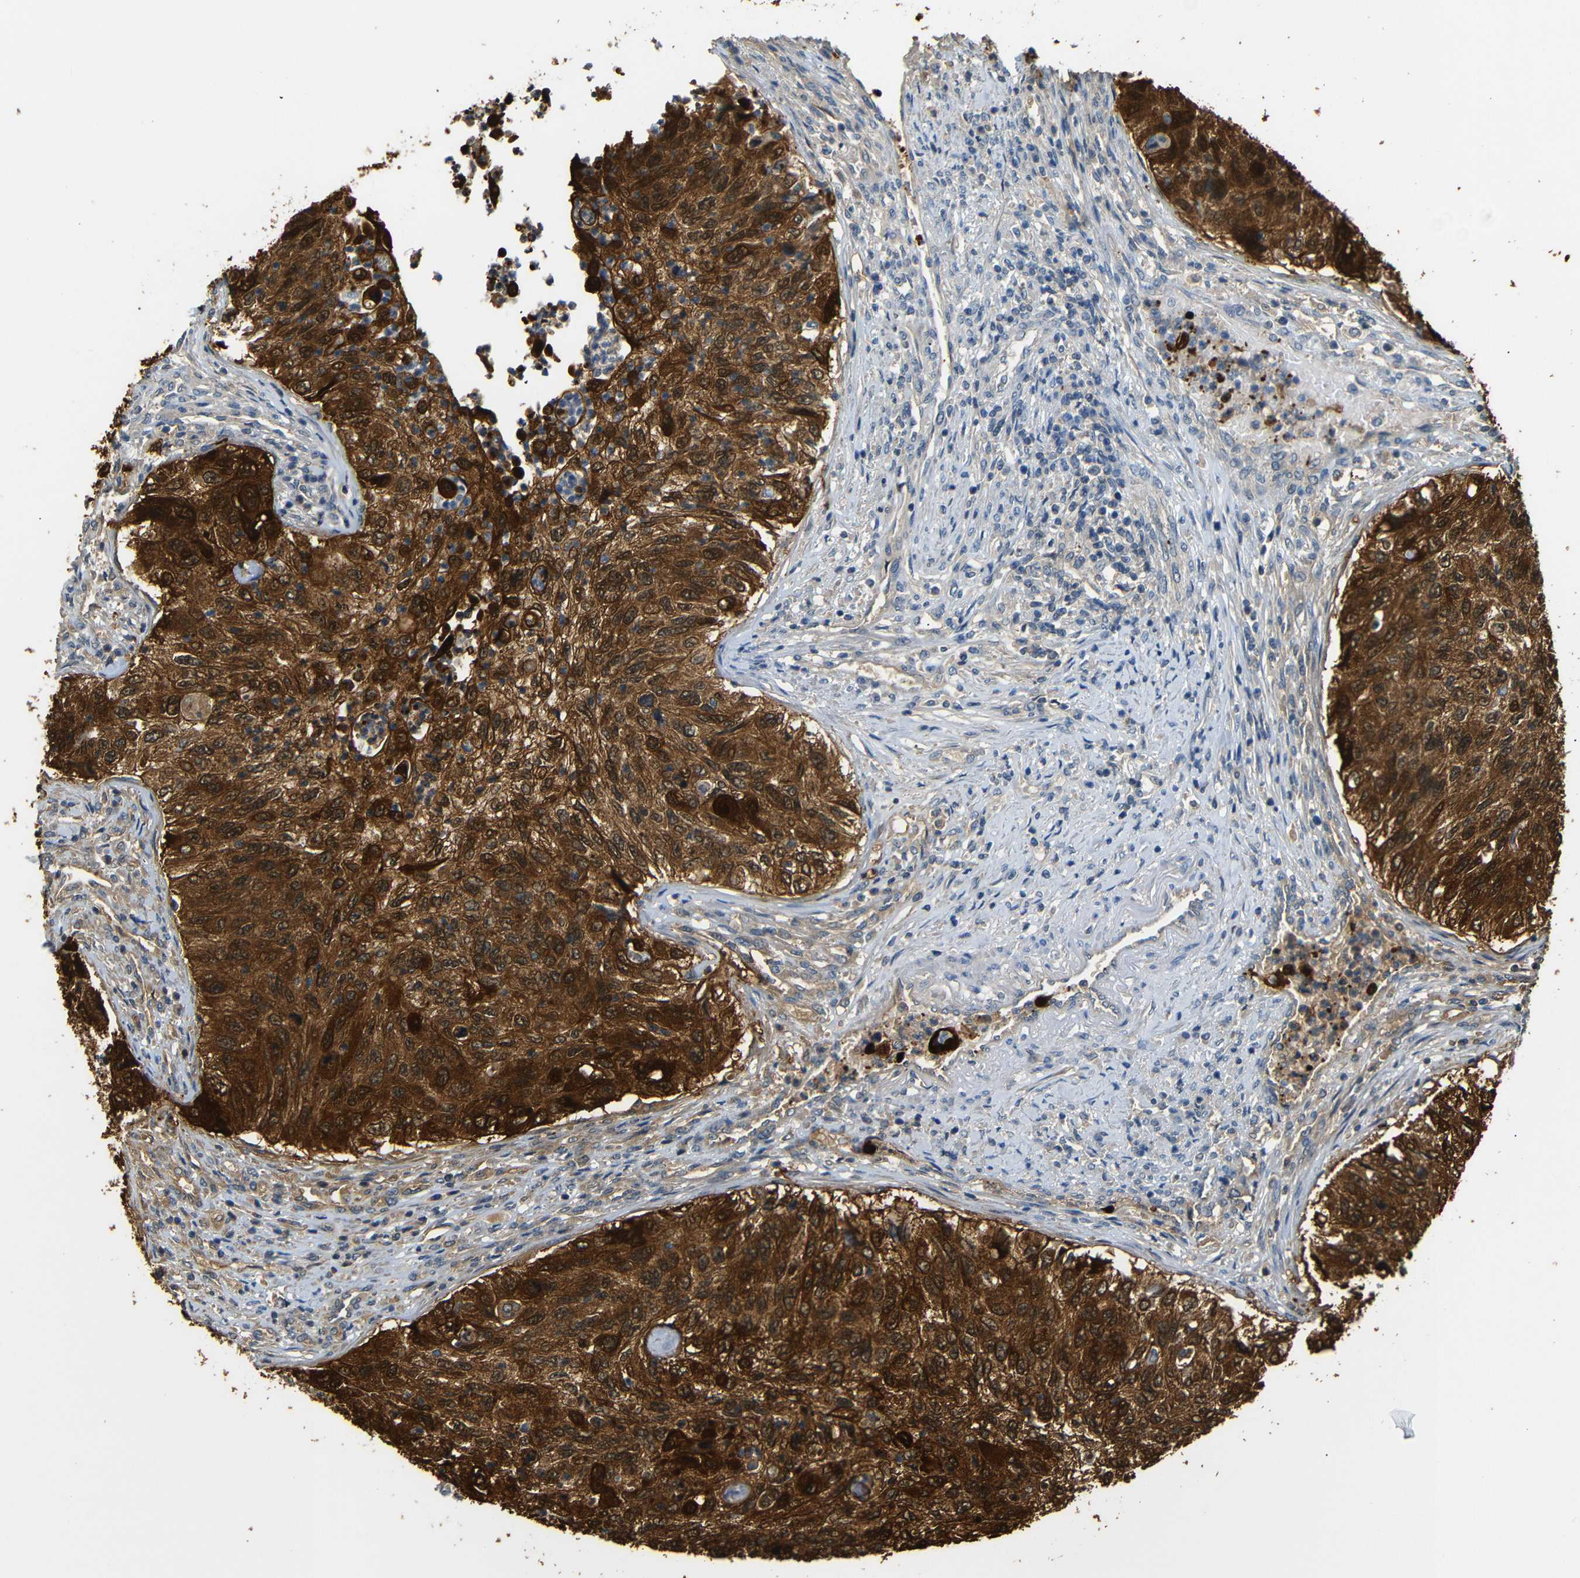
{"staining": {"intensity": "strong", "quantity": ">75%", "location": "cytoplasmic/membranous,nuclear"}, "tissue": "urothelial cancer", "cell_type": "Tumor cells", "image_type": "cancer", "snomed": [{"axis": "morphology", "description": "Urothelial carcinoma, High grade"}, {"axis": "topography", "description": "Urinary bladder"}], "caption": "Protein expression analysis of human urothelial cancer reveals strong cytoplasmic/membranous and nuclear staining in approximately >75% of tumor cells.", "gene": "SFN", "patient": {"sex": "female", "age": 60}}